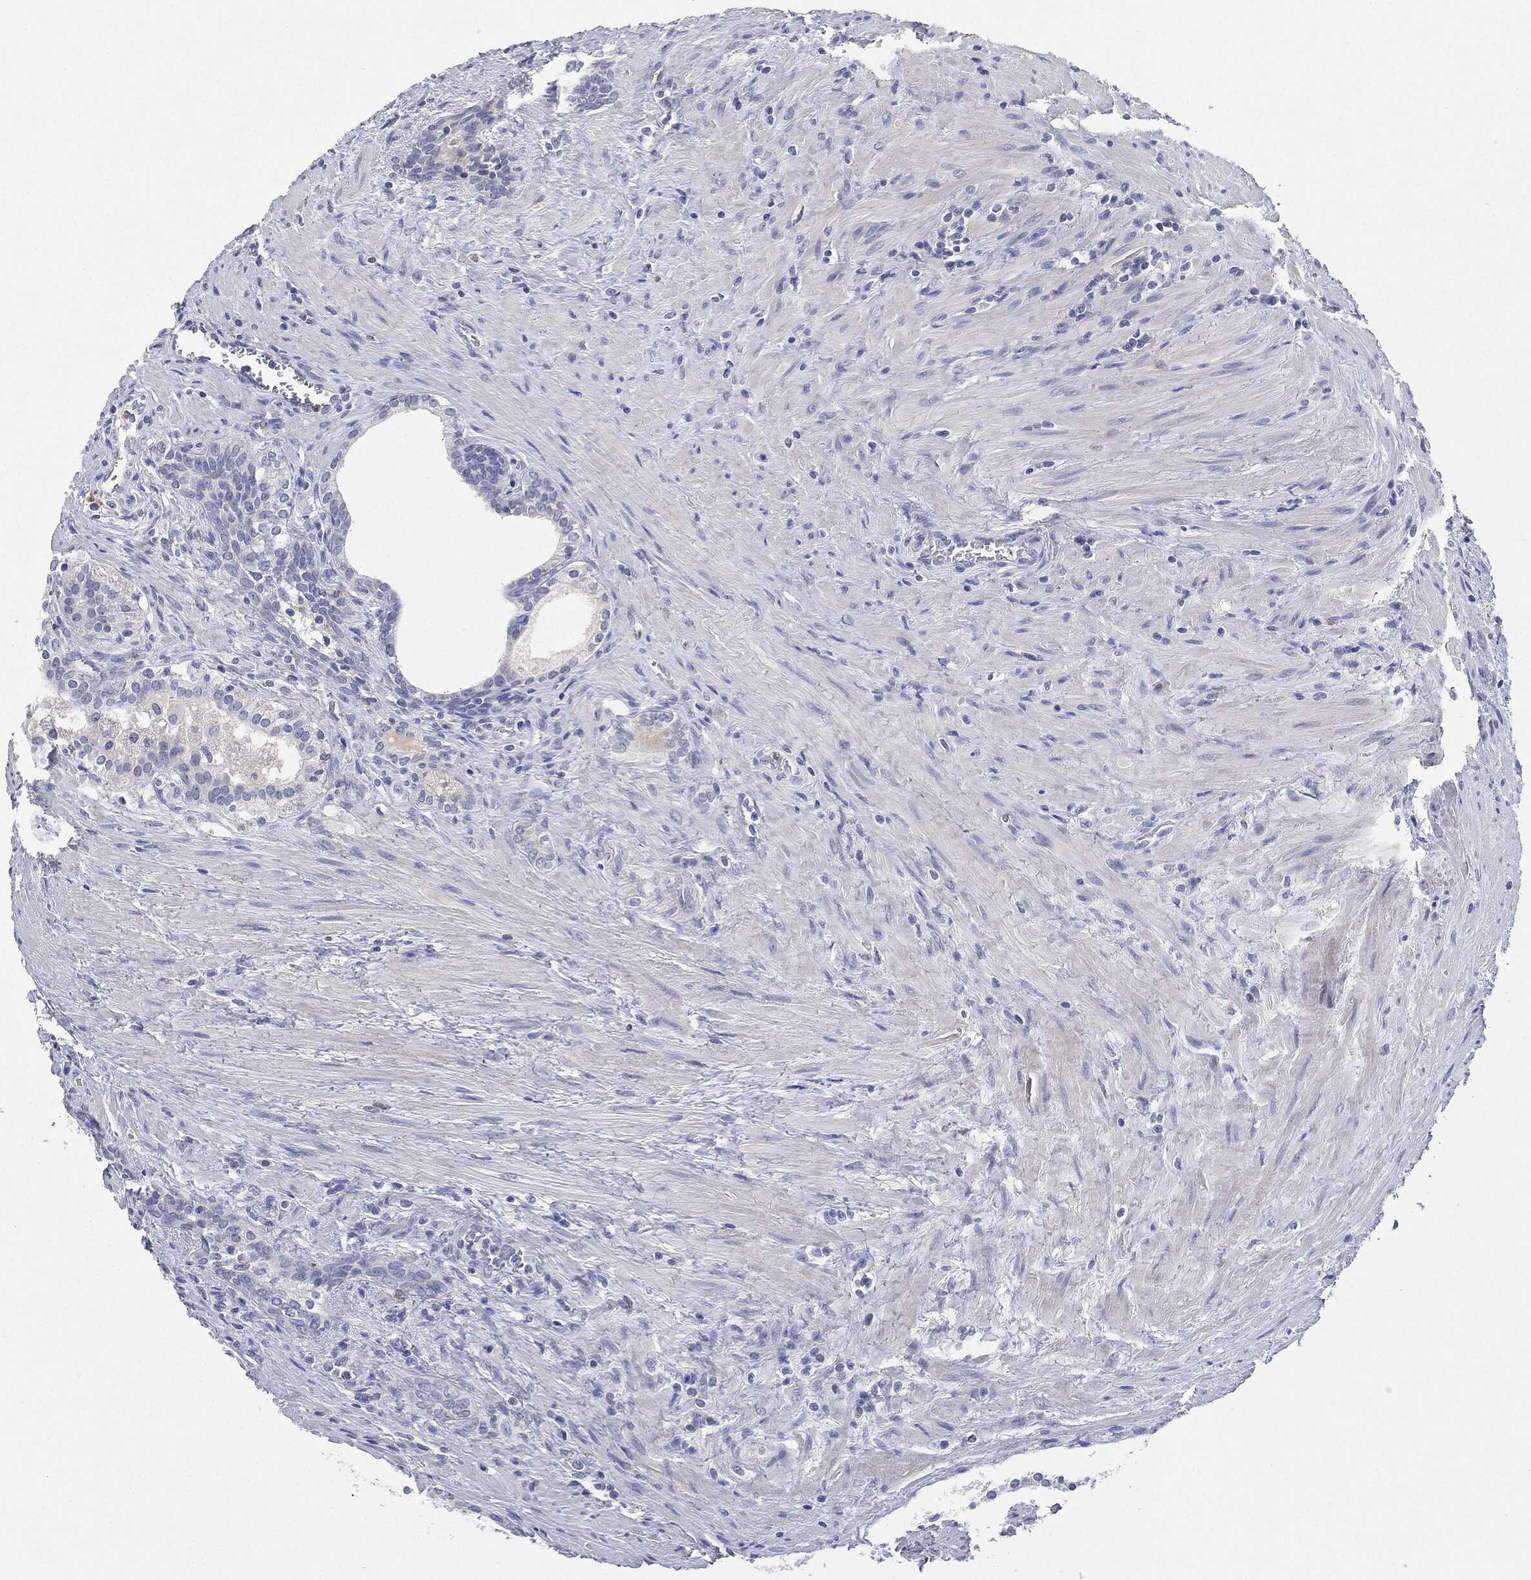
{"staining": {"intensity": "negative", "quantity": "none", "location": "none"}, "tissue": "prostate cancer", "cell_type": "Tumor cells", "image_type": "cancer", "snomed": [{"axis": "morphology", "description": "Adenocarcinoma, NOS"}, {"axis": "morphology", "description": "Adenocarcinoma, High grade"}, {"axis": "topography", "description": "Prostate"}], "caption": "Tumor cells are negative for protein expression in human prostate cancer (adenocarcinoma).", "gene": "NTRK1", "patient": {"sex": "male", "age": 61}}